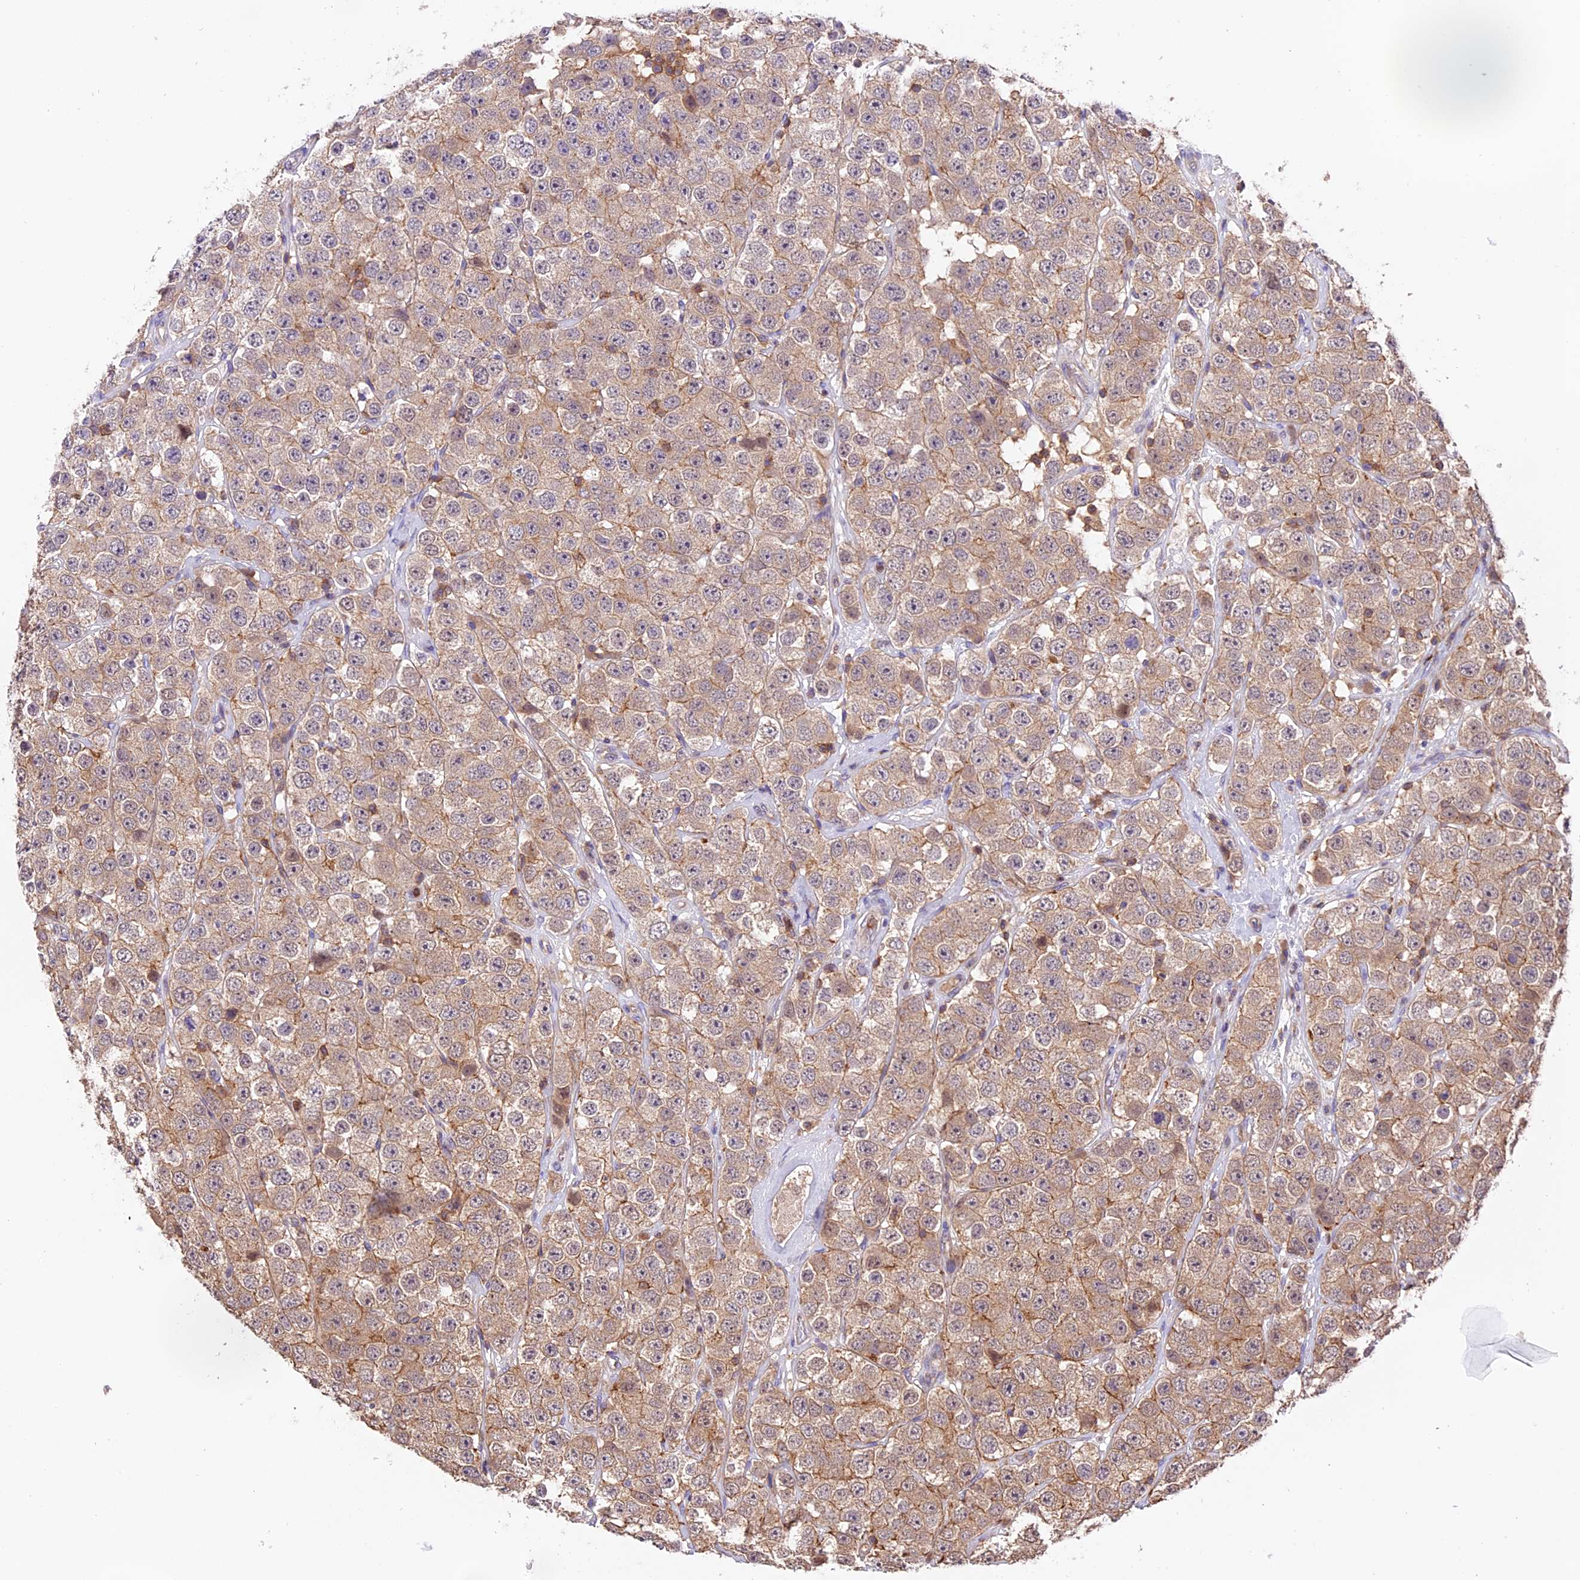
{"staining": {"intensity": "weak", "quantity": "25%-75%", "location": "cytoplasmic/membranous"}, "tissue": "testis cancer", "cell_type": "Tumor cells", "image_type": "cancer", "snomed": [{"axis": "morphology", "description": "Seminoma, NOS"}, {"axis": "topography", "description": "Testis"}], "caption": "Human testis cancer stained with a protein marker exhibits weak staining in tumor cells.", "gene": "SKIDA1", "patient": {"sex": "male", "age": 28}}